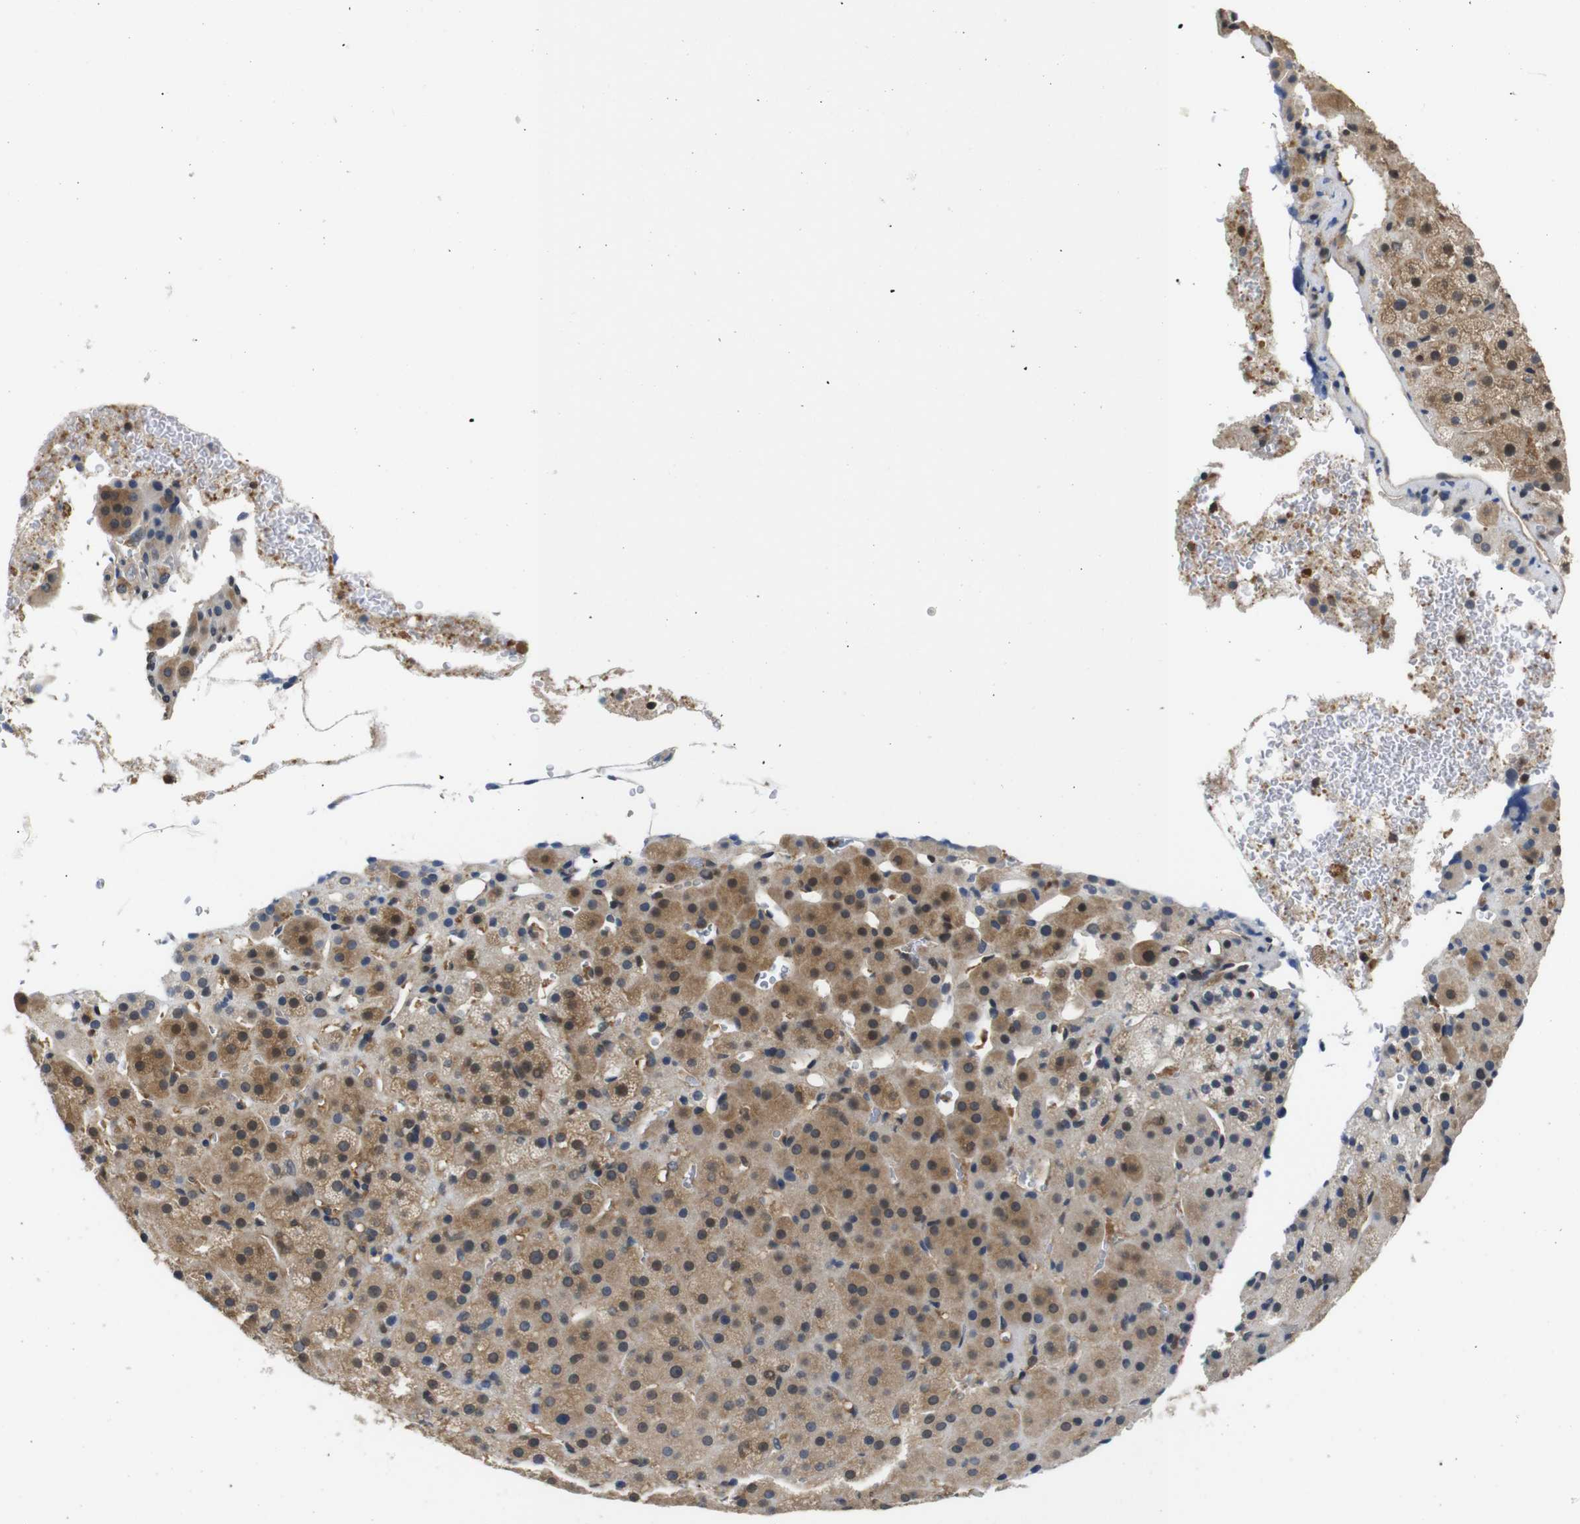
{"staining": {"intensity": "moderate", "quantity": ">75%", "location": "cytoplasmic/membranous,nuclear"}, "tissue": "adrenal gland", "cell_type": "Glandular cells", "image_type": "normal", "snomed": [{"axis": "morphology", "description": "Normal tissue, NOS"}, {"axis": "topography", "description": "Adrenal gland"}], "caption": "Brown immunohistochemical staining in unremarkable adrenal gland exhibits moderate cytoplasmic/membranous,nuclear expression in approximately >75% of glandular cells. (DAB IHC, brown staining for protein, blue staining for nuclei).", "gene": "UBXN1", "patient": {"sex": "female", "age": 57}}